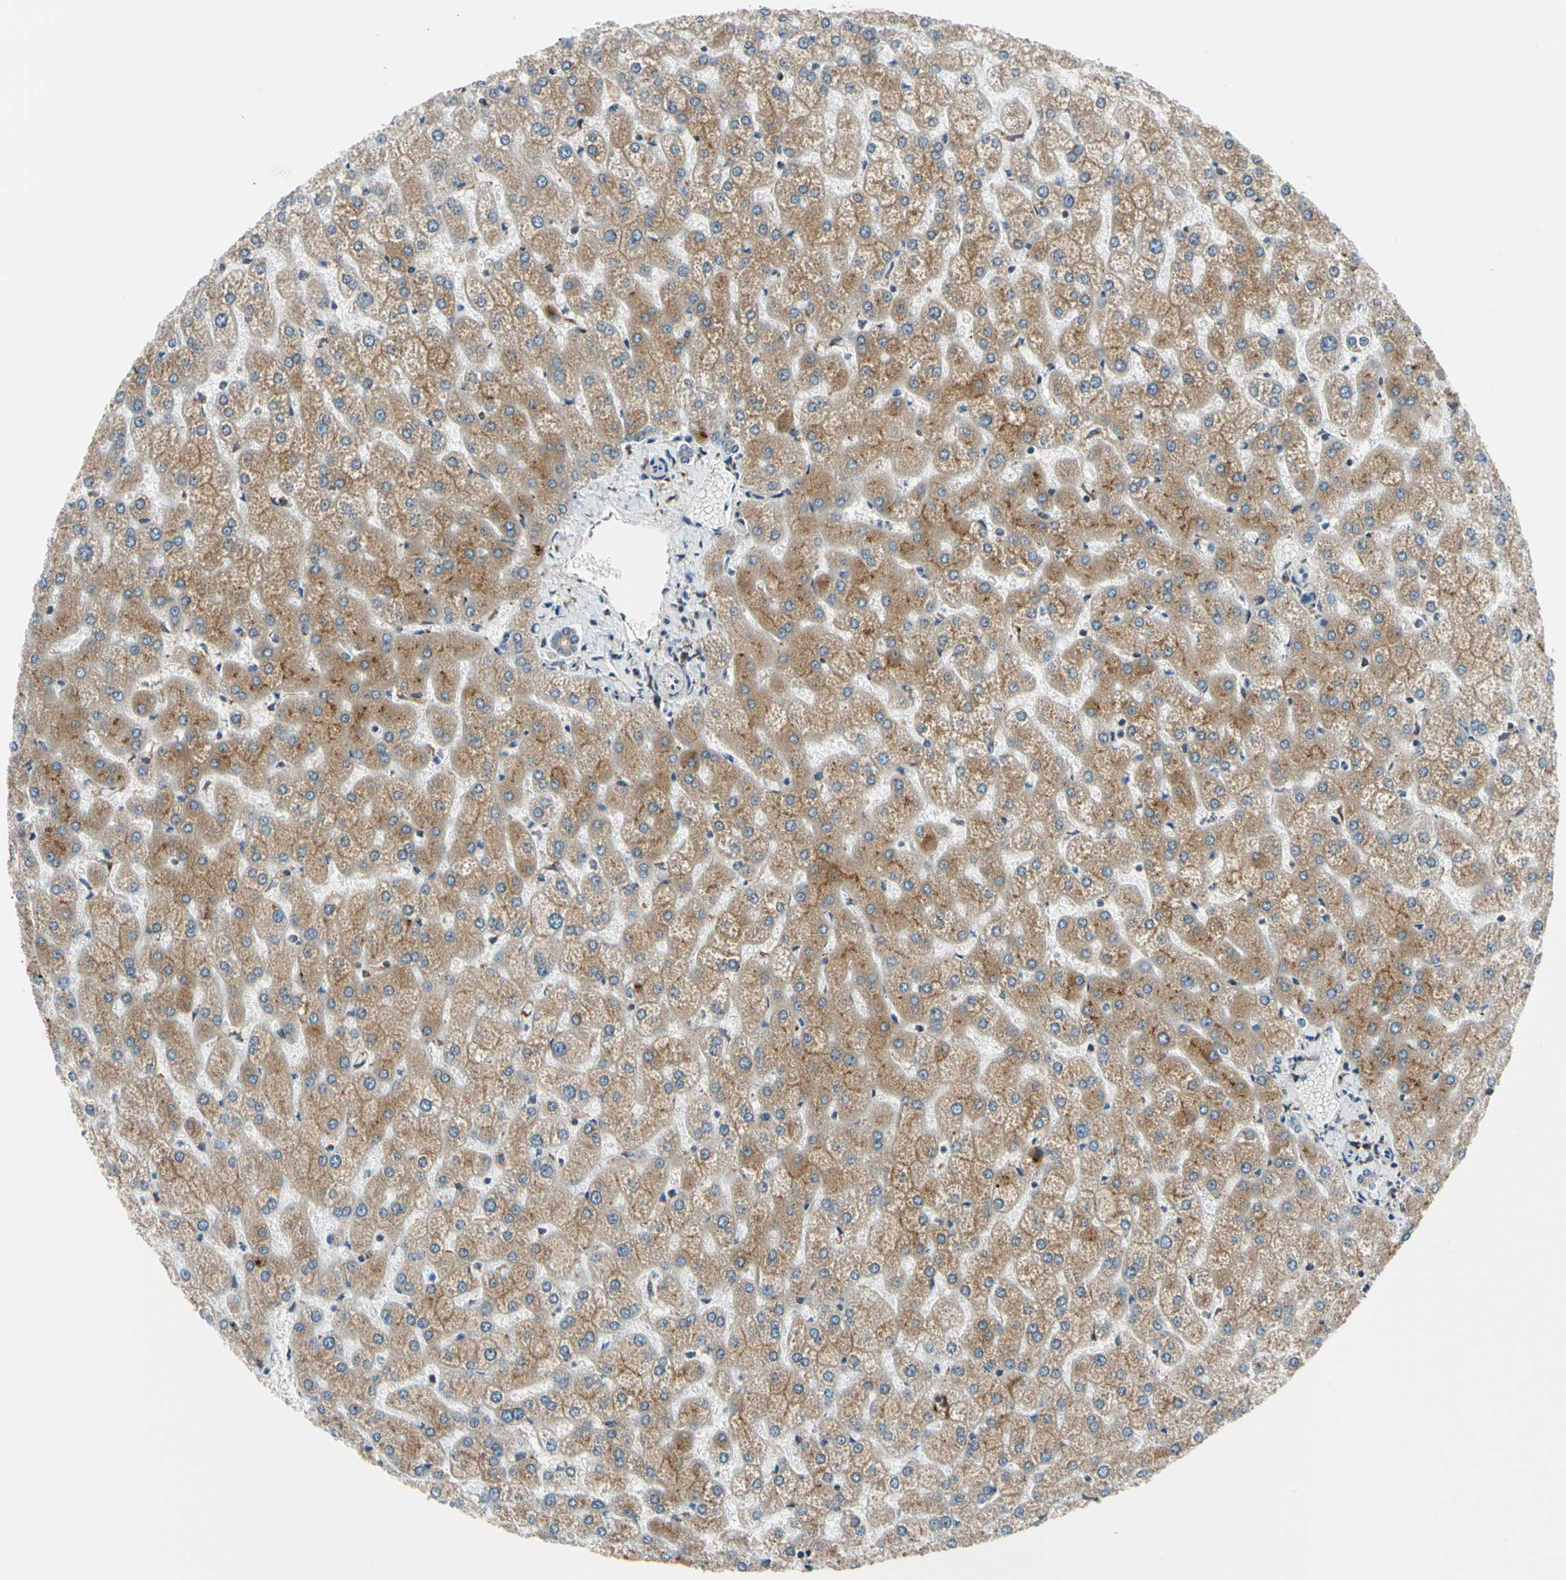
{"staining": {"intensity": "moderate", "quantity": ">75%", "location": "cytoplasmic/membranous"}, "tissue": "liver", "cell_type": "Cholangiocytes", "image_type": "normal", "snomed": [{"axis": "morphology", "description": "Normal tissue, NOS"}, {"axis": "topography", "description": "Liver"}], "caption": "A brown stain highlights moderate cytoplasmic/membranous staining of a protein in cholangiocytes of benign human liver. (DAB (3,3'-diaminobenzidine) = brown stain, brightfield microscopy at high magnification).", "gene": "NUCB1", "patient": {"sex": "female", "age": 32}}